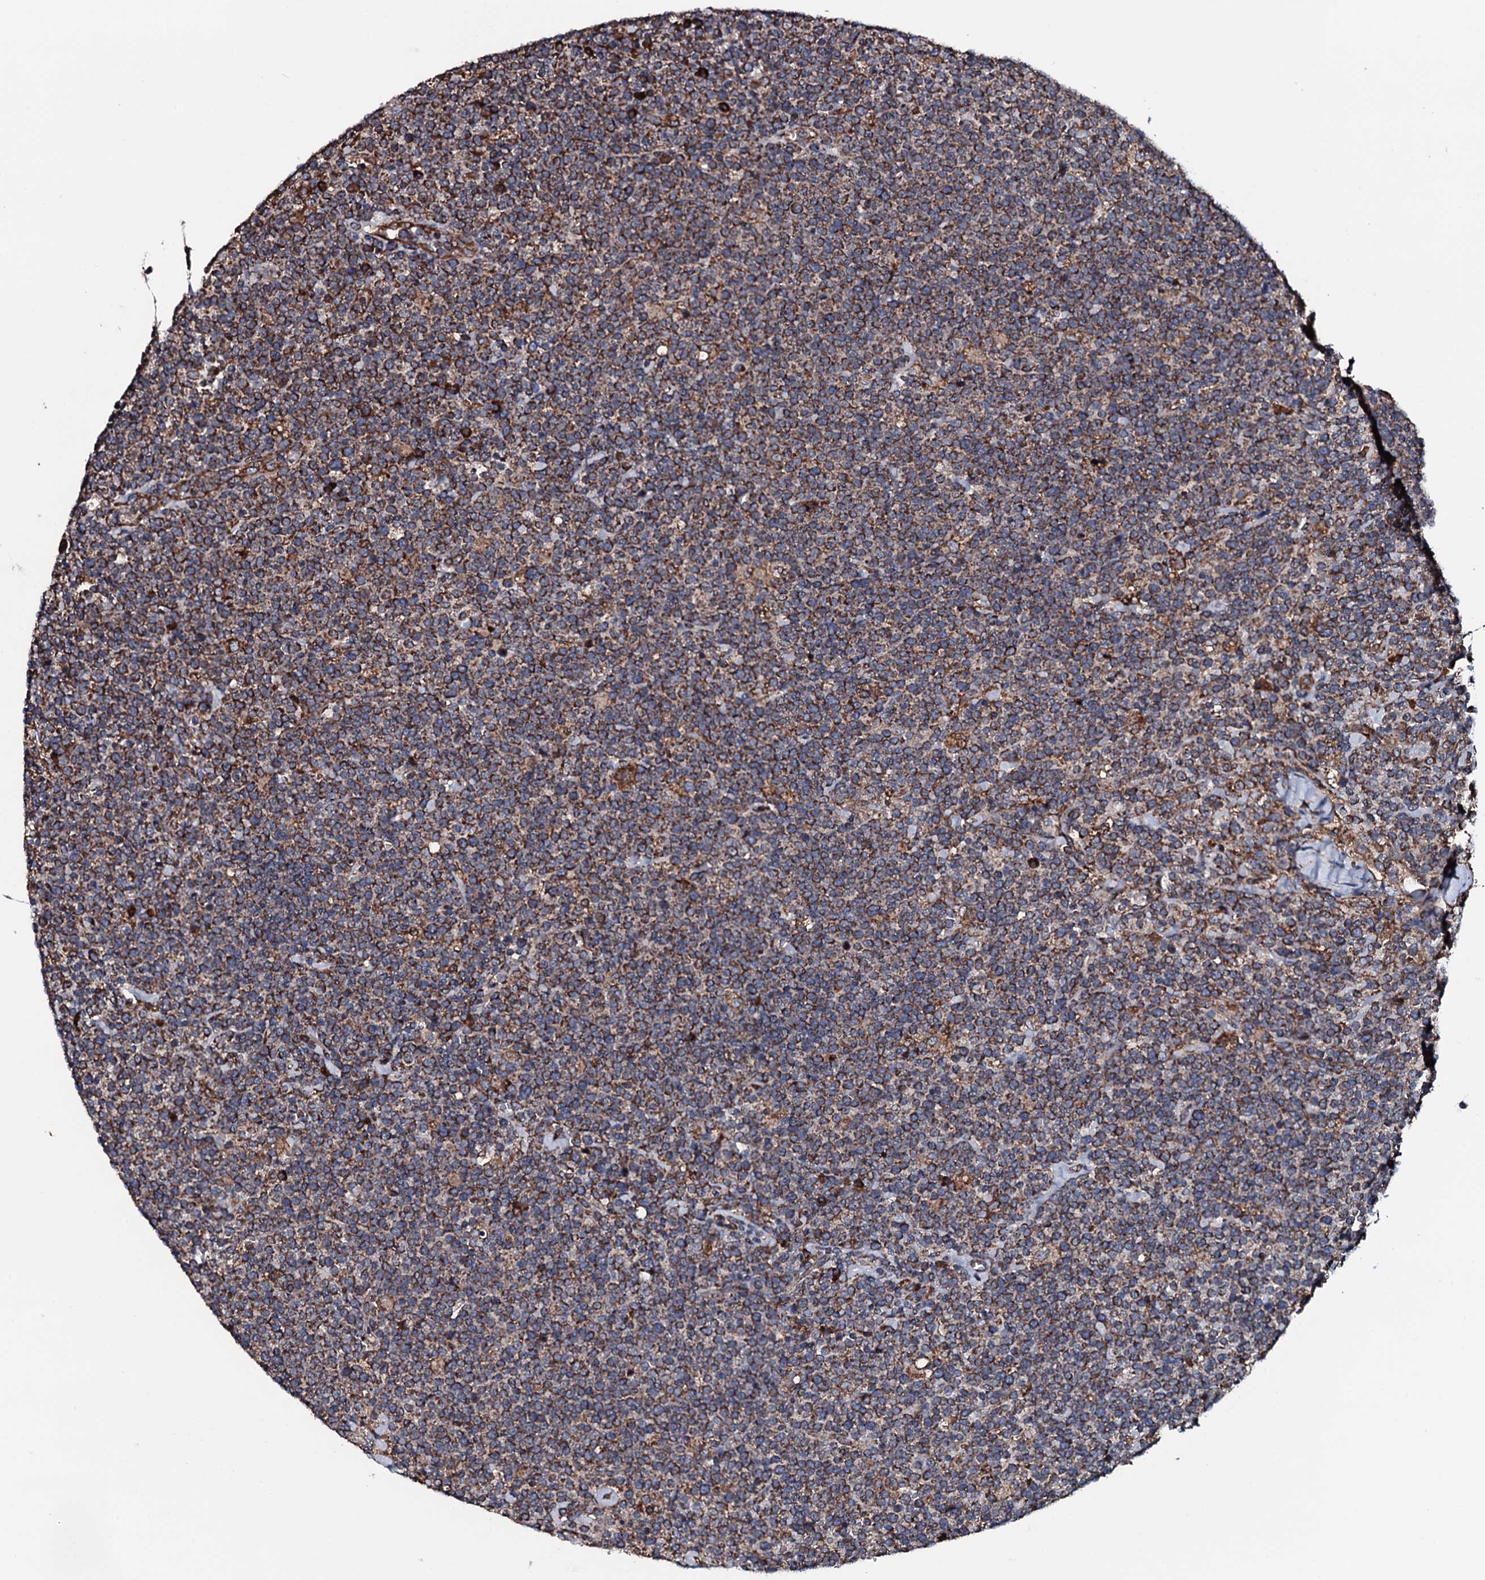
{"staining": {"intensity": "strong", "quantity": ">75%", "location": "cytoplasmic/membranous"}, "tissue": "lymphoma", "cell_type": "Tumor cells", "image_type": "cancer", "snomed": [{"axis": "morphology", "description": "Malignant lymphoma, non-Hodgkin's type, High grade"}, {"axis": "topography", "description": "Lymph node"}], "caption": "Immunohistochemistry of malignant lymphoma, non-Hodgkin's type (high-grade) displays high levels of strong cytoplasmic/membranous expression in approximately >75% of tumor cells.", "gene": "RAB12", "patient": {"sex": "male", "age": 61}}